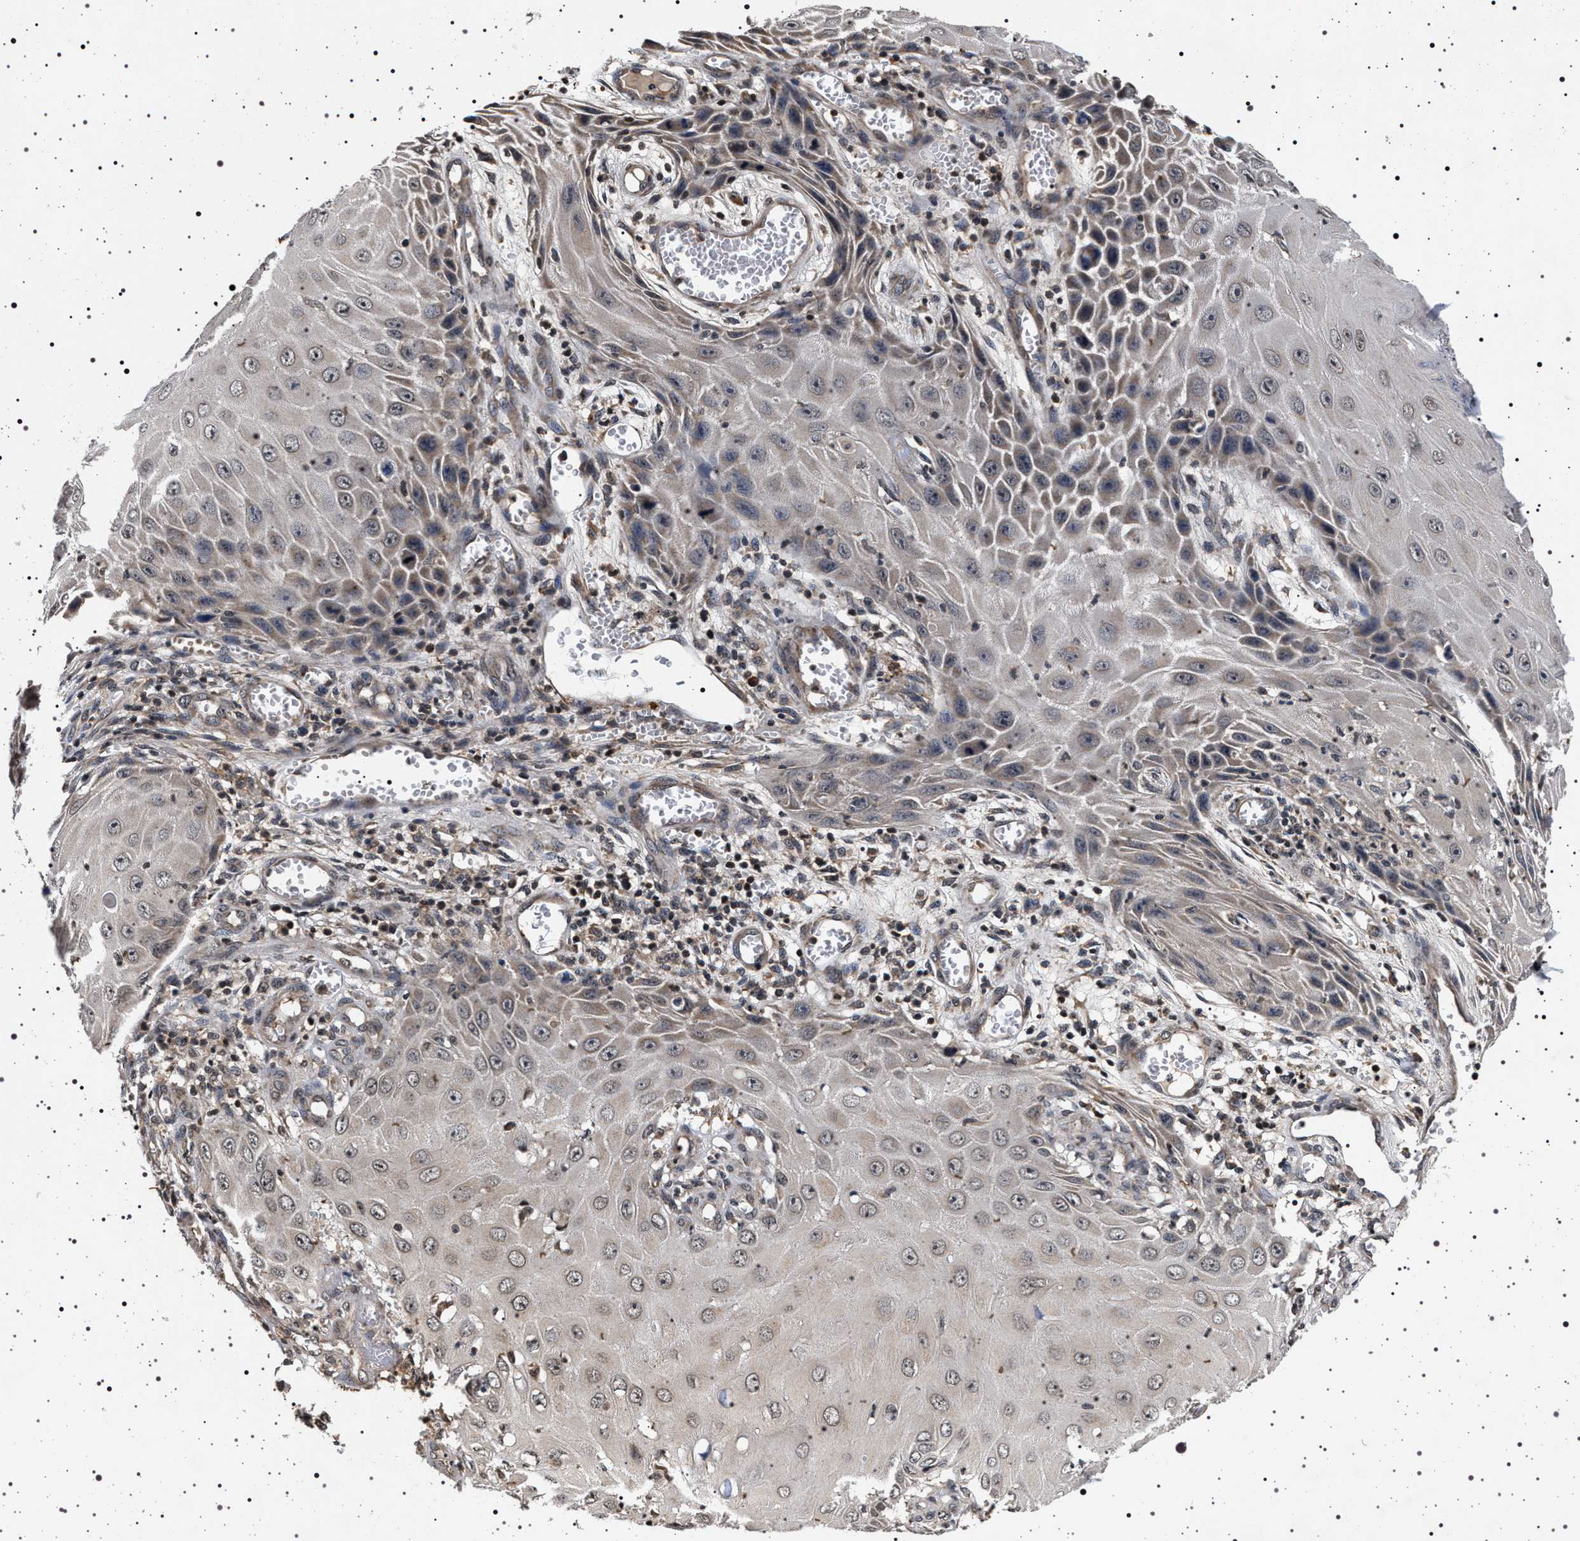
{"staining": {"intensity": "negative", "quantity": "none", "location": "none"}, "tissue": "skin cancer", "cell_type": "Tumor cells", "image_type": "cancer", "snomed": [{"axis": "morphology", "description": "Squamous cell carcinoma, NOS"}, {"axis": "topography", "description": "Skin"}], "caption": "An image of human skin cancer (squamous cell carcinoma) is negative for staining in tumor cells. The staining is performed using DAB brown chromogen with nuclei counter-stained in using hematoxylin.", "gene": "CDKN1B", "patient": {"sex": "female", "age": 73}}